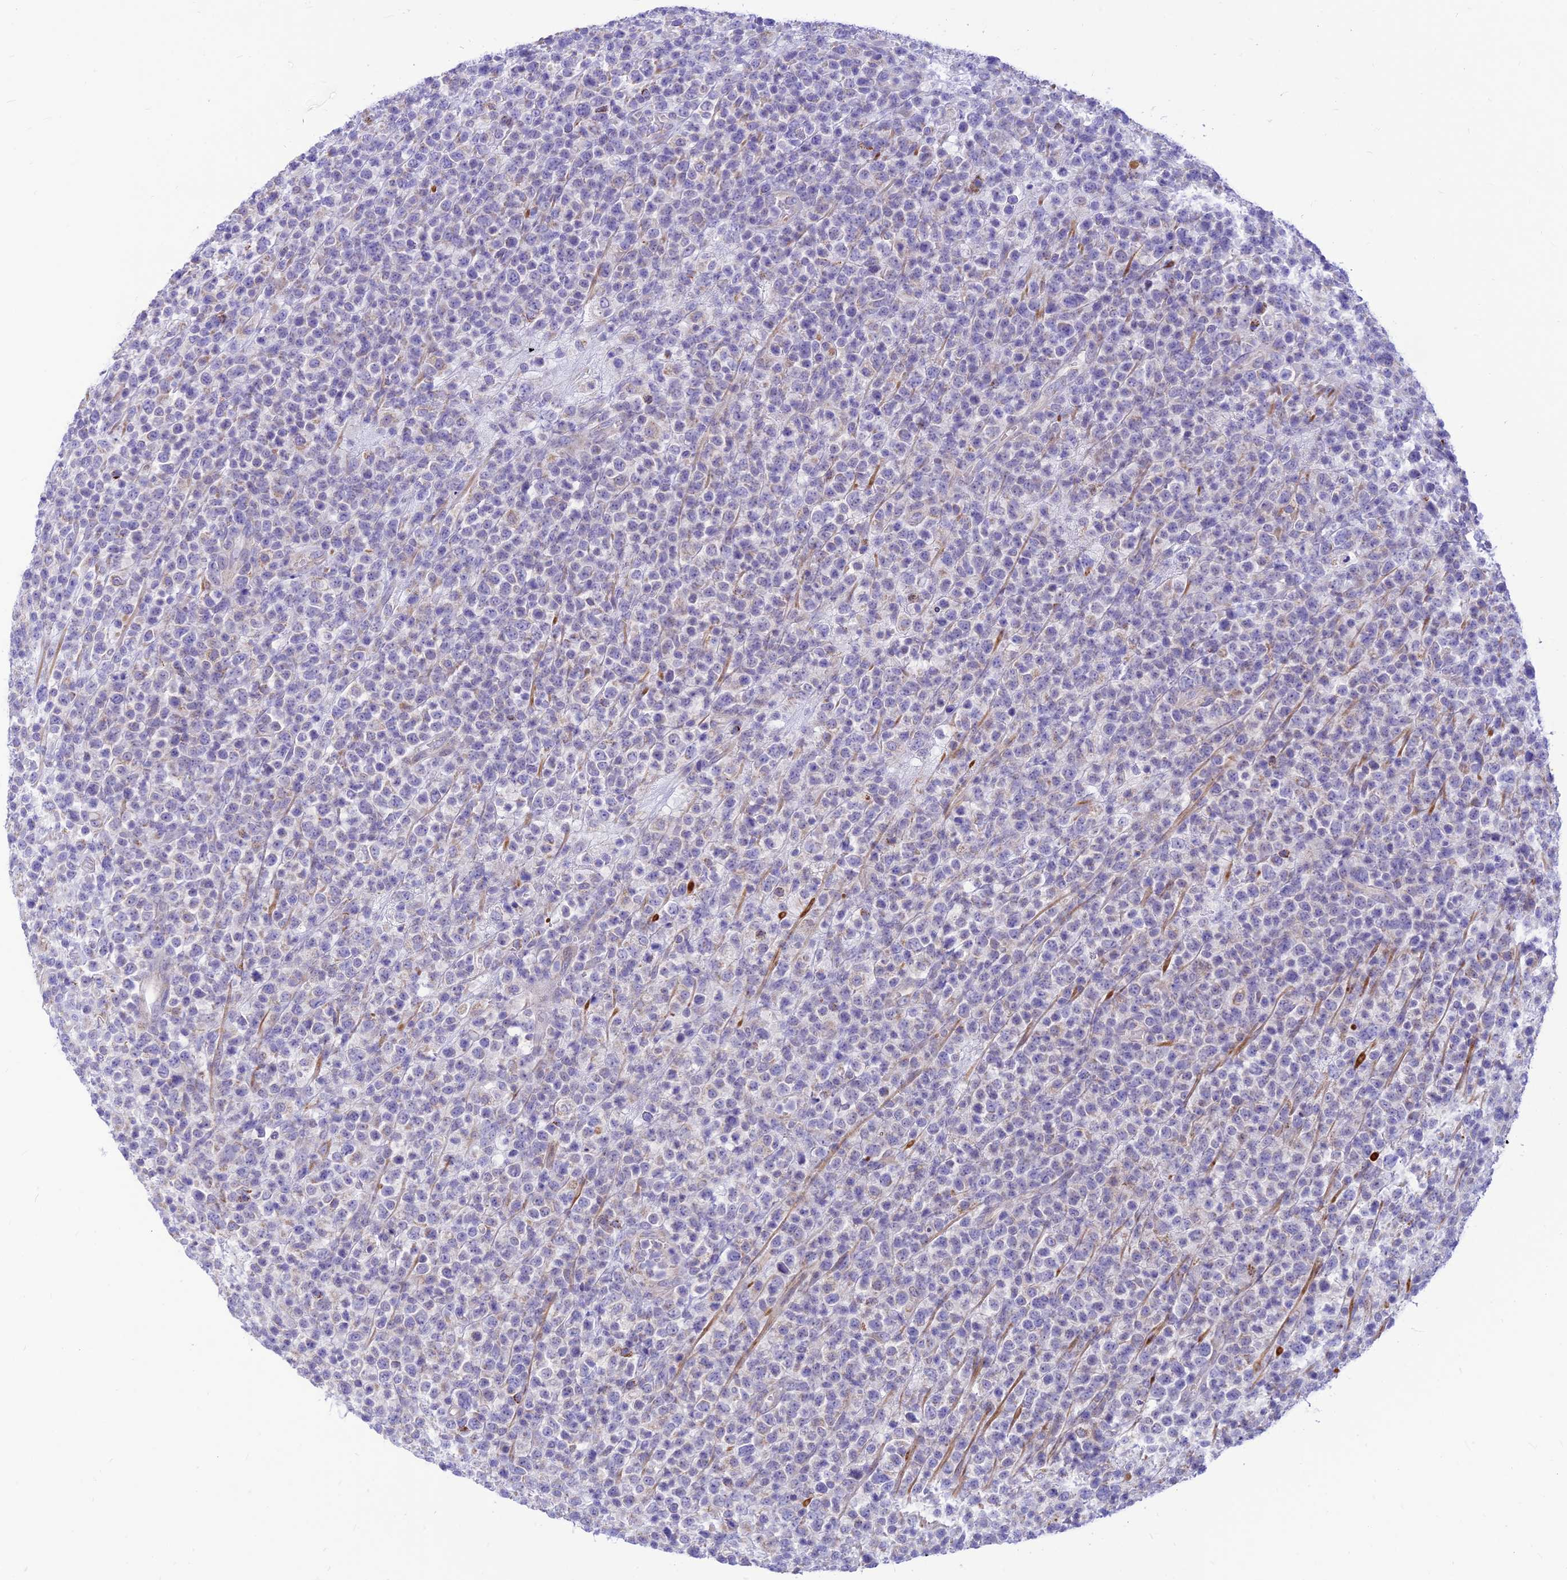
{"staining": {"intensity": "negative", "quantity": "none", "location": "none"}, "tissue": "lymphoma", "cell_type": "Tumor cells", "image_type": "cancer", "snomed": [{"axis": "morphology", "description": "Malignant lymphoma, non-Hodgkin's type, High grade"}, {"axis": "topography", "description": "Colon"}], "caption": "Tumor cells are negative for brown protein staining in high-grade malignant lymphoma, non-Hodgkin's type.", "gene": "FAM186B", "patient": {"sex": "female", "age": 53}}